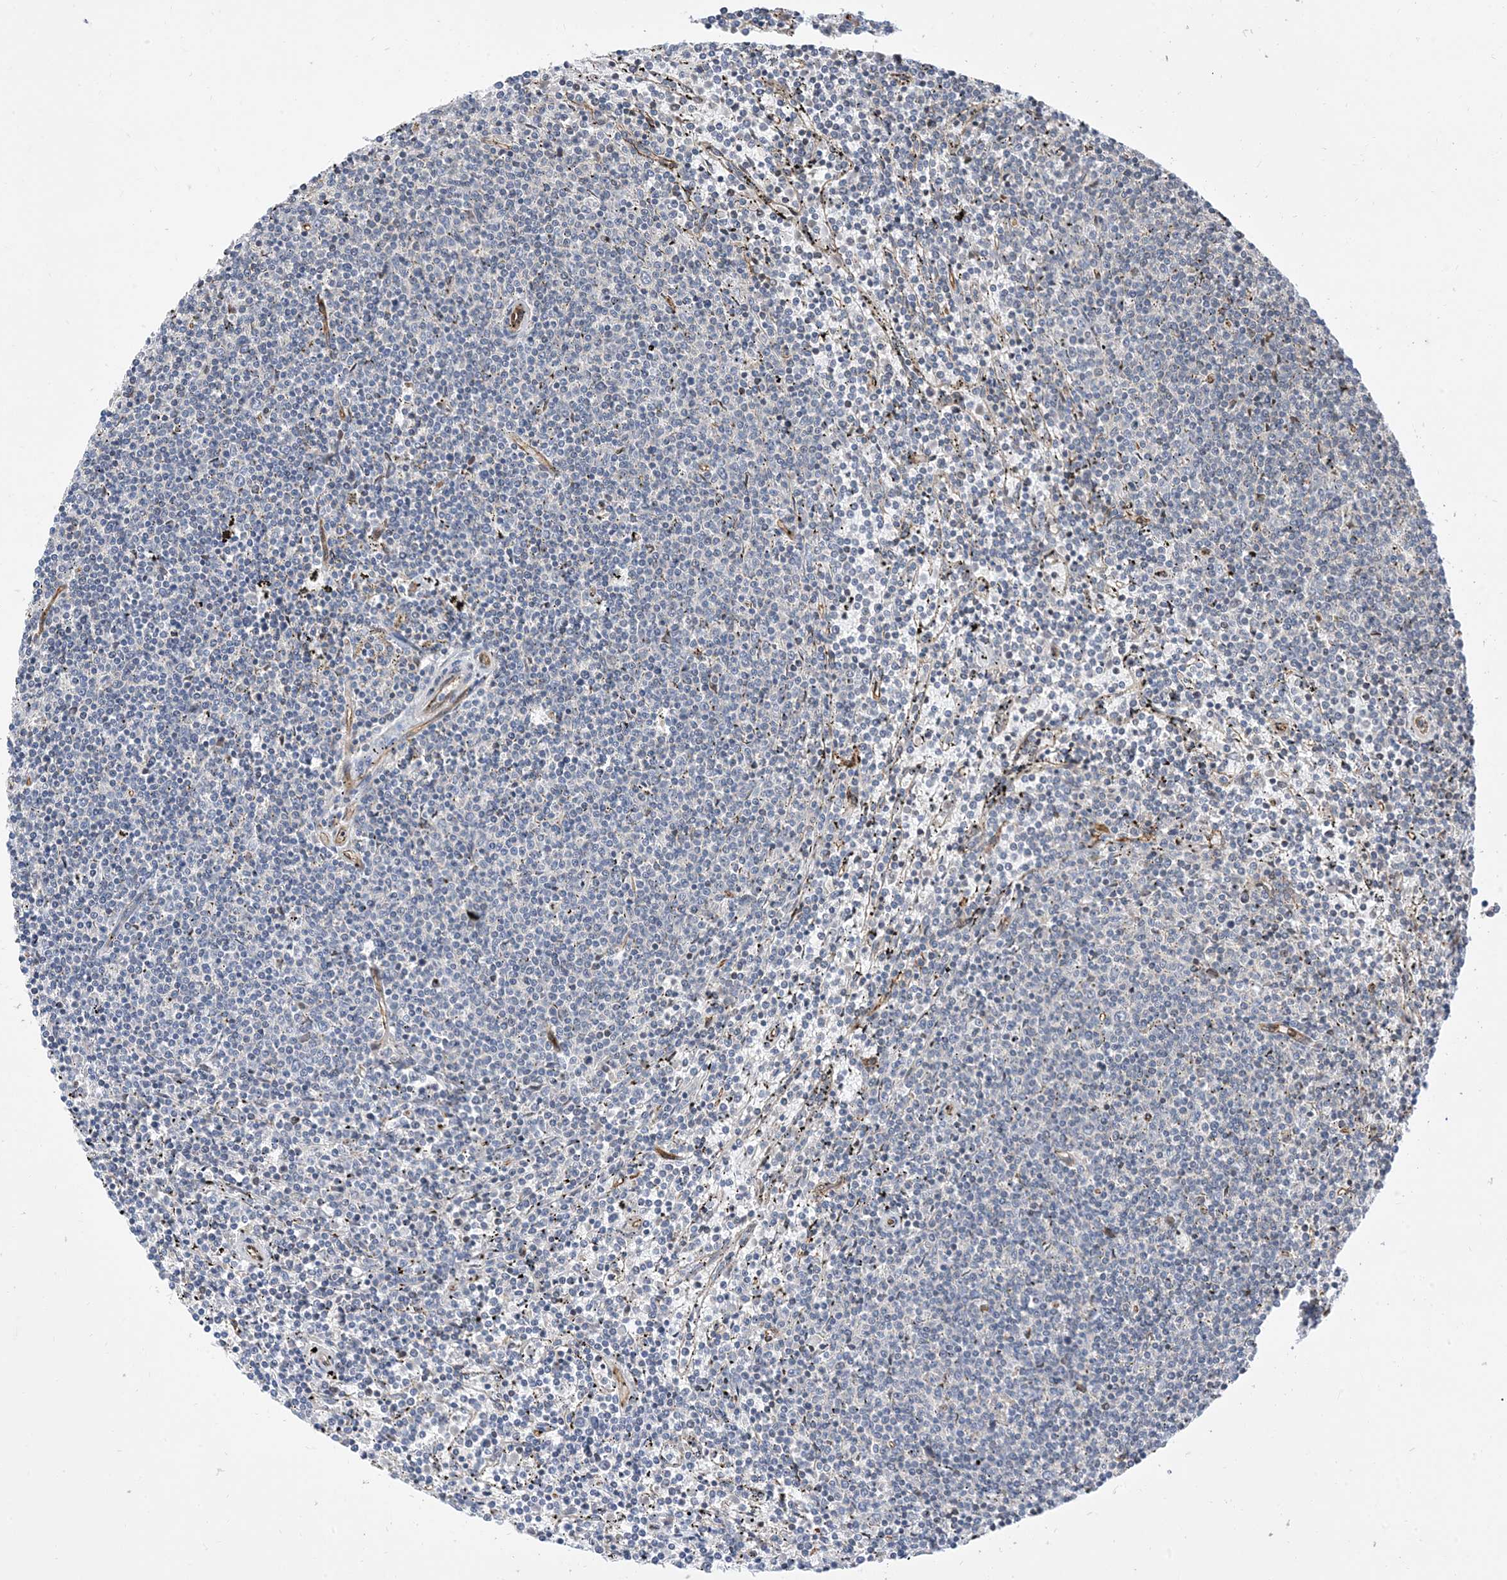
{"staining": {"intensity": "negative", "quantity": "none", "location": "none"}, "tissue": "lymphoma", "cell_type": "Tumor cells", "image_type": "cancer", "snomed": [{"axis": "morphology", "description": "Malignant lymphoma, non-Hodgkin's type, Low grade"}, {"axis": "topography", "description": "Spleen"}], "caption": "Photomicrograph shows no protein positivity in tumor cells of malignant lymphoma, non-Hodgkin's type (low-grade) tissue. (Stains: DAB (3,3'-diaminobenzidine) immunohistochemistry with hematoxylin counter stain, Microscopy: brightfield microscopy at high magnification).", "gene": "TYSND1", "patient": {"sex": "female", "age": 50}}